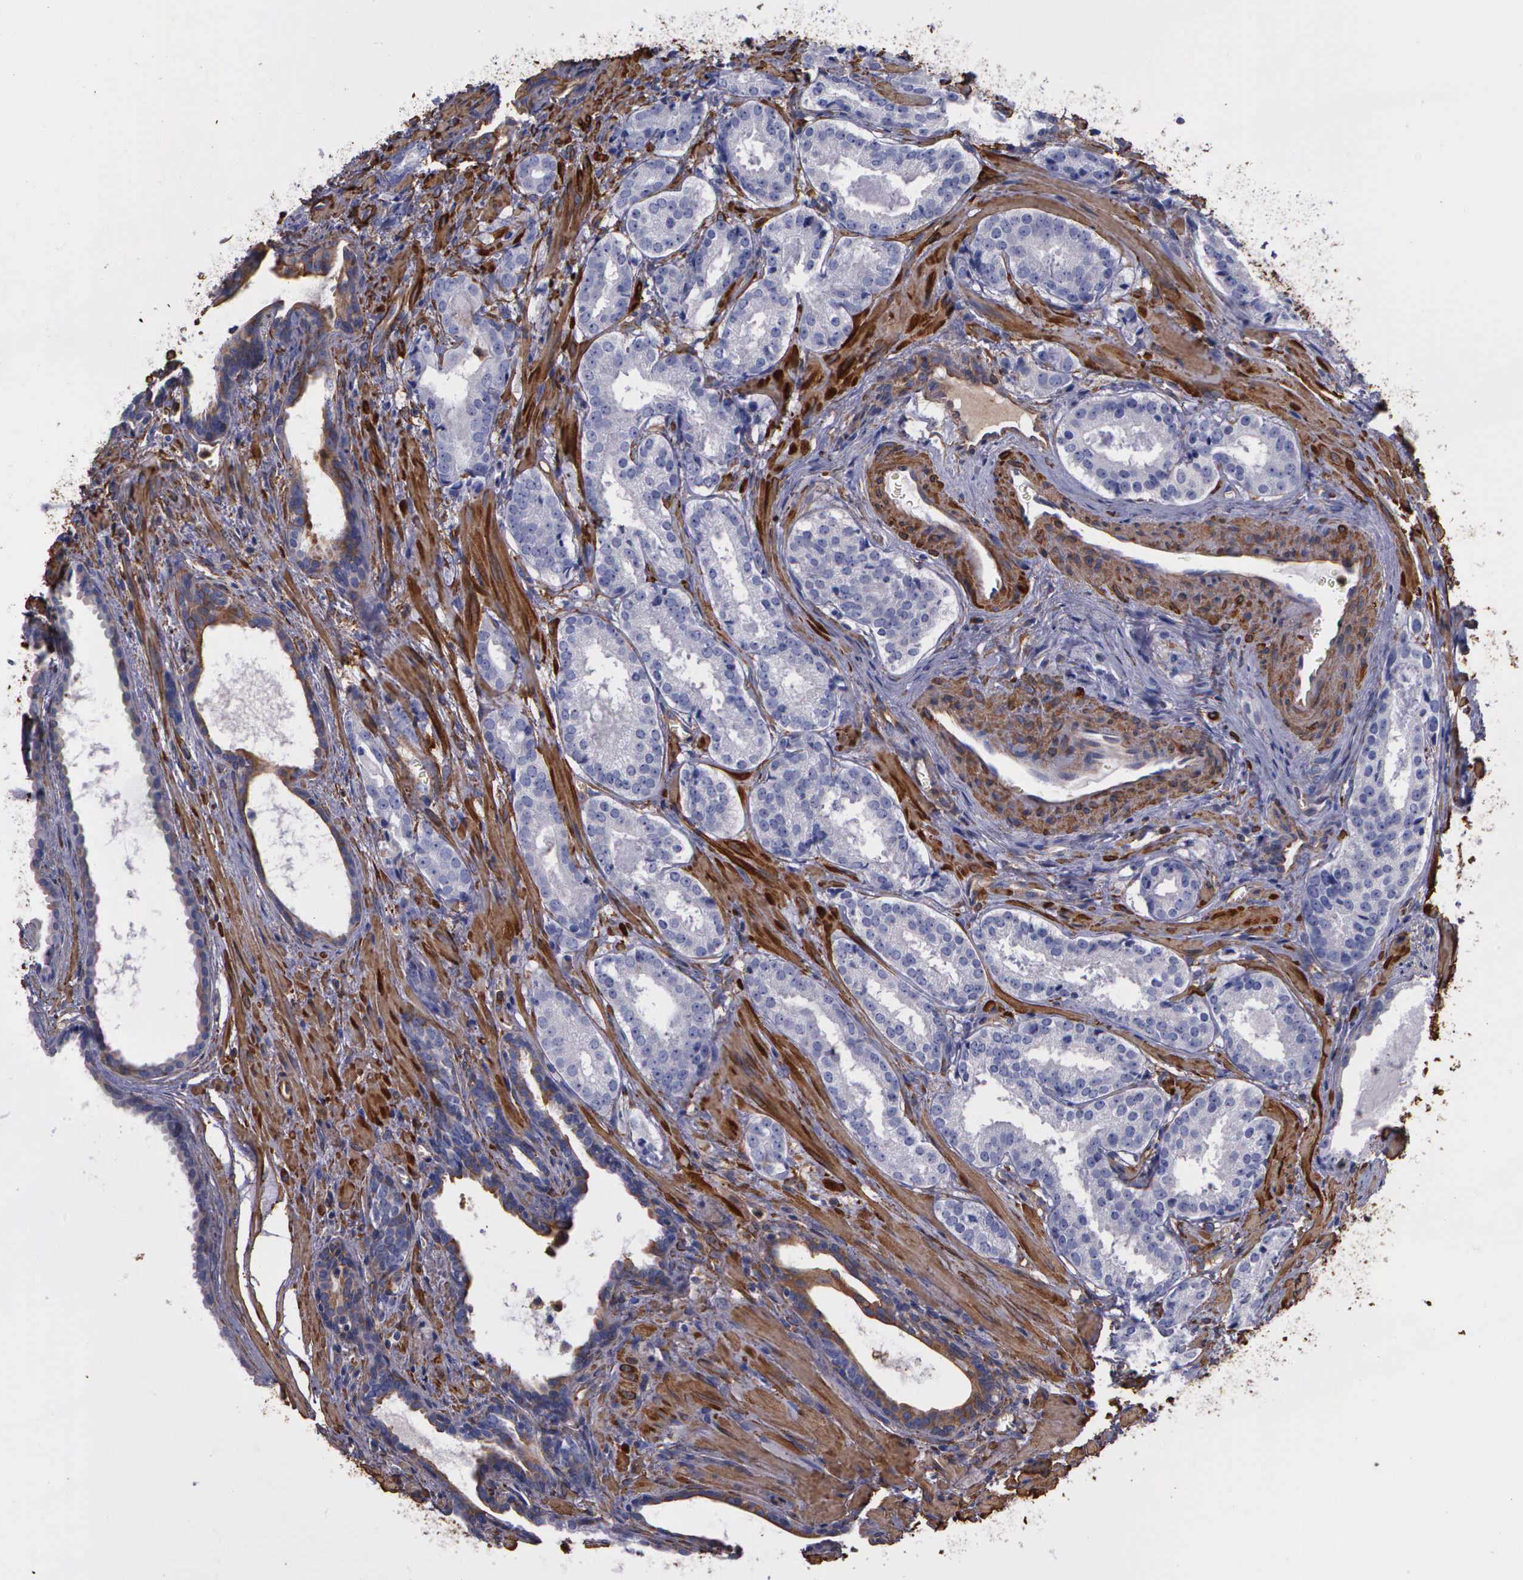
{"staining": {"intensity": "strong", "quantity": "<25%", "location": "cytoplasmic/membranous"}, "tissue": "prostate cancer", "cell_type": "Tumor cells", "image_type": "cancer", "snomed": [{"axis": "morphology", "description": "Adenocarcinoma, Medium grade"}, {"axis": "topography", "description": "Prostate"}], "caption": "Immunohistochemical staining of human adenocarcinoma (medium-grade) (prostate) exhibits medium levels of strong cytoplasmic/membranous protein positivity in about <25% of tumor cells.", "gene": "FLNA", "patient": {"sex": "male", "age": 64}}